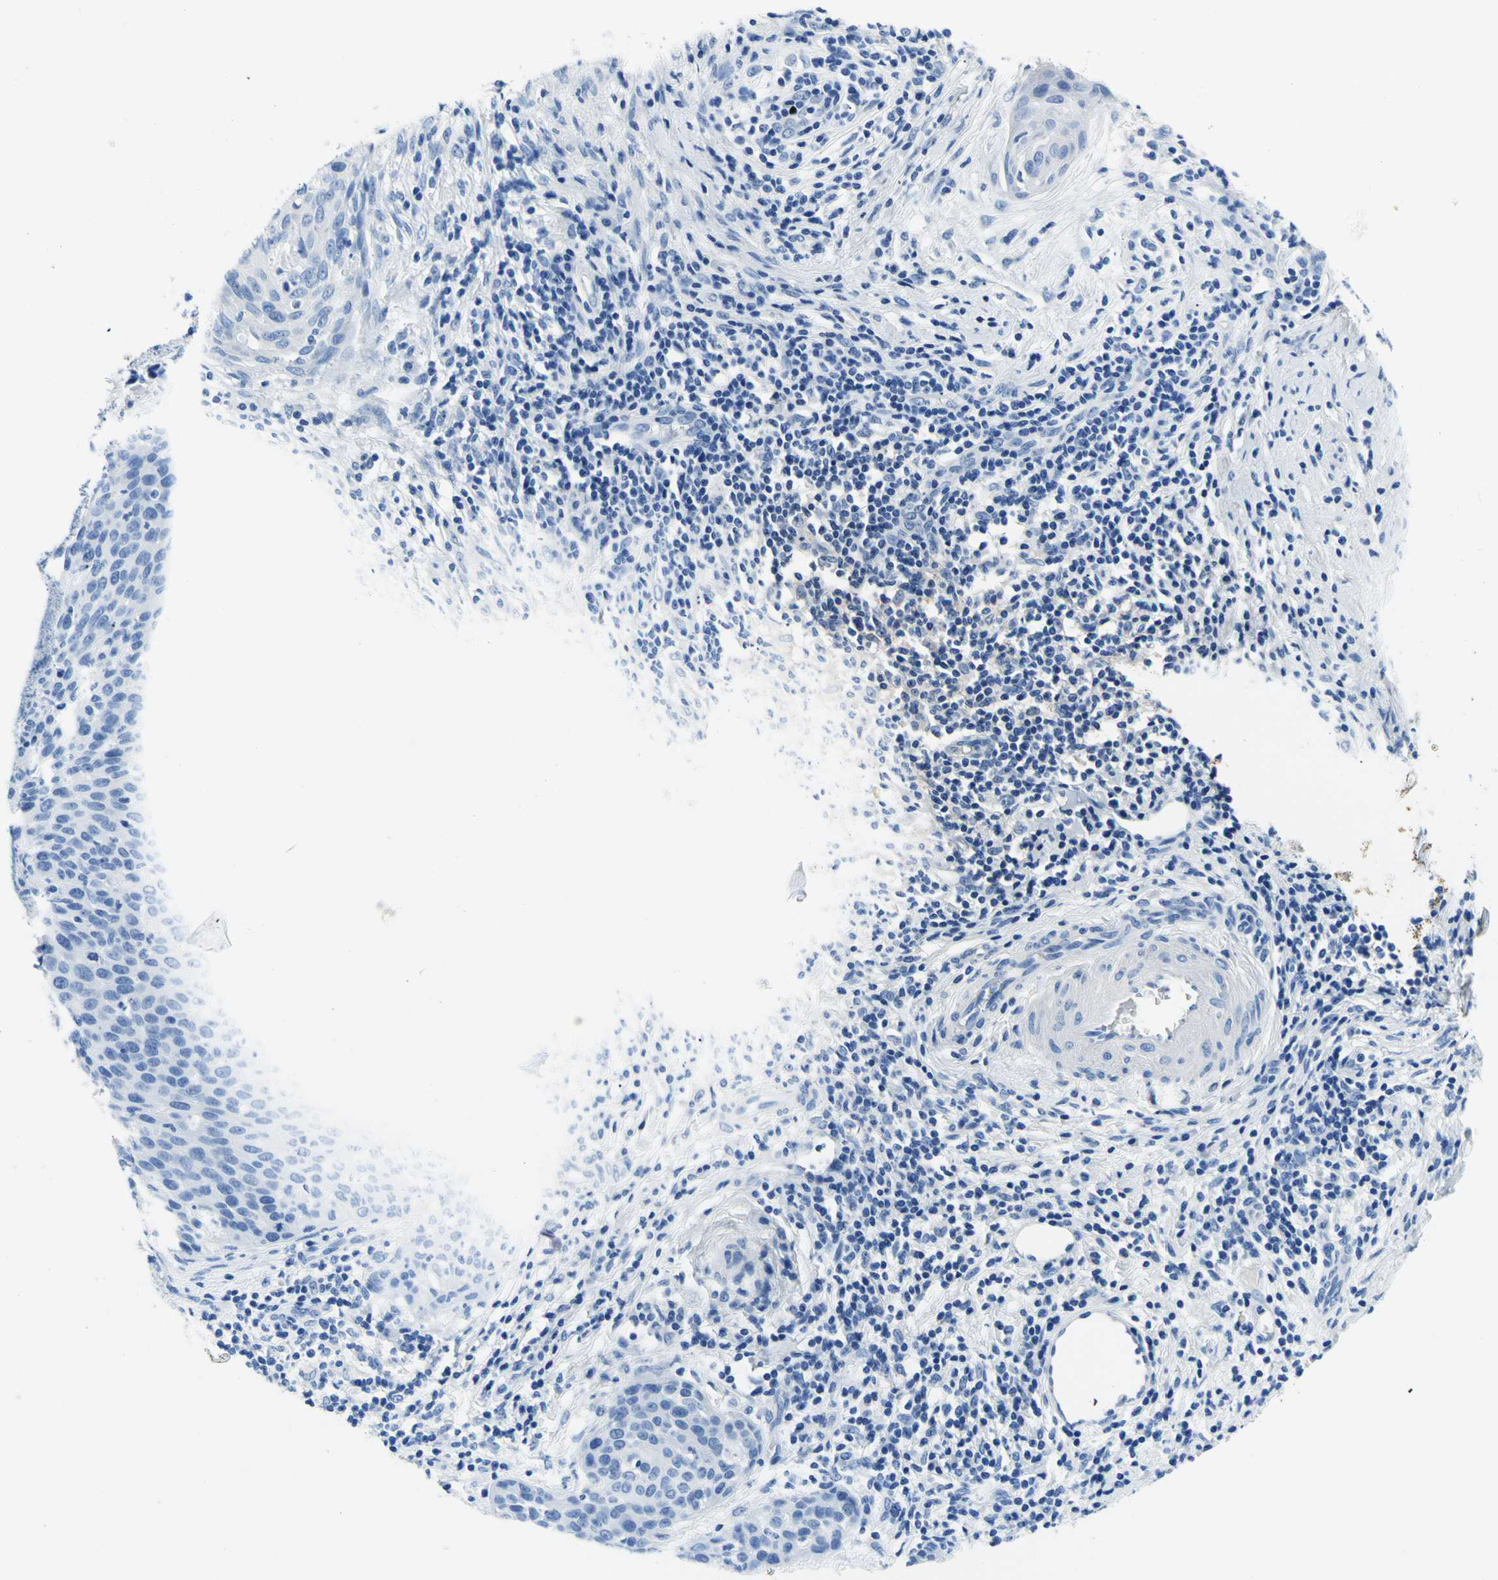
{"staining": {"intensity": "negative", "quantity": "none", "location": "none"}, "tissue": "cervical cancer", "cell_type": "Tumor cells", "image_type": "cancer", "snomed": [{"axis": "morphology", "description": "Squamous cell carcinoma, NOS"}, {"axis": "topography", "description": "Cervix"}], "caption": "There is no significant positivity in tumor cells of cervical squamous cell carcinoma.", "gene": "MYH2", "patient": {"sex": "female", "age": 38}}